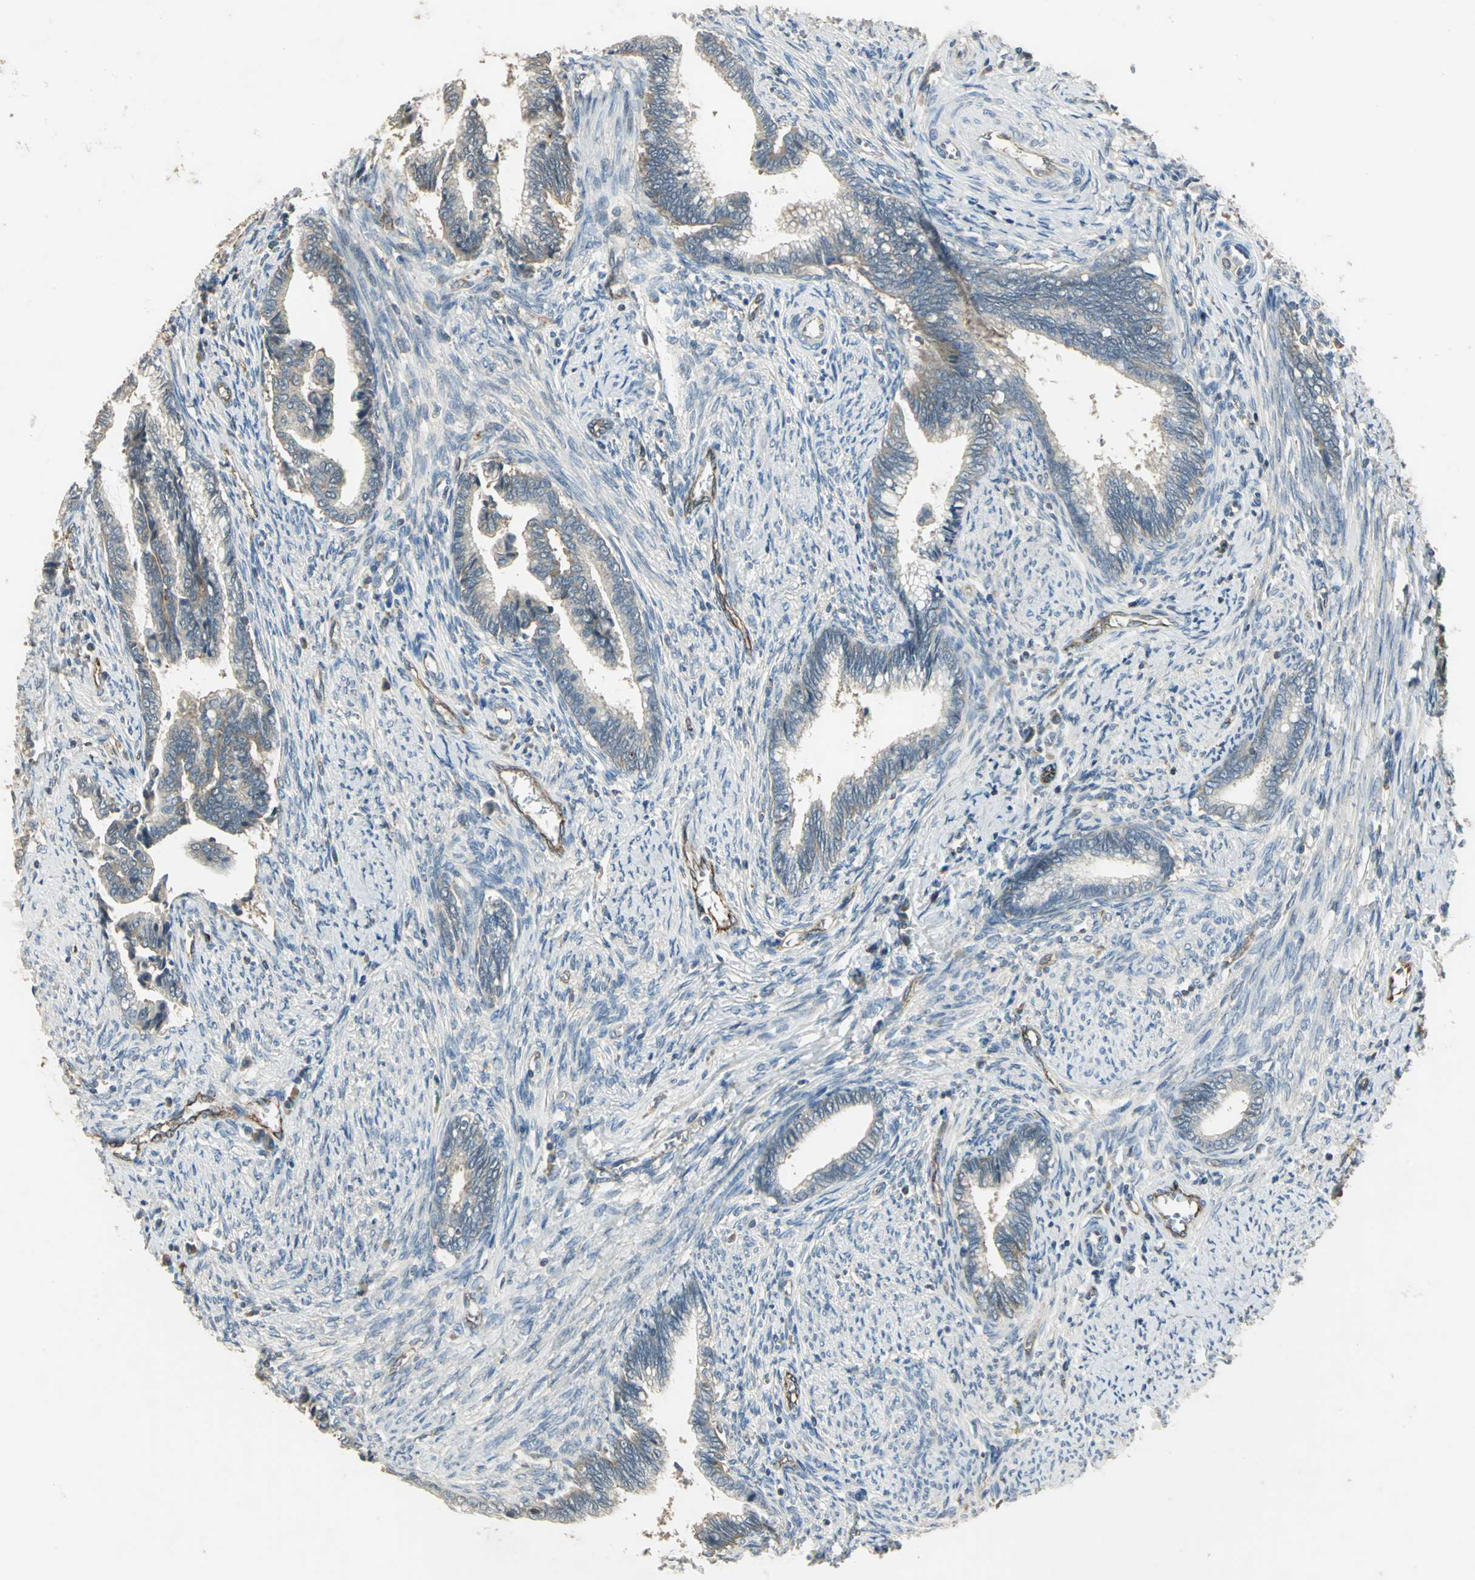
{"staining": {"intensity": "moderate", "quantity": "<25%", "location": "cytoplasmic/membranous"}, "tissue": "cervical cancer", "cell_type": "Tumor cells", "image_type": "cancer", "snomed": [{"axis": "morphology", "description": "Adenocarcinoma, NOS"}, {"axis": "topography", "description": "Cervix"}], "caption": "This is an image of immunohistochemistry (IHC) staining of adenocarcinoma (cervical), which shows moderate staining in the cytoplasmic/membranous of tumor cells.", "gene": "RAPGEF1", "patient": {"sex": "female", "age": 44}}